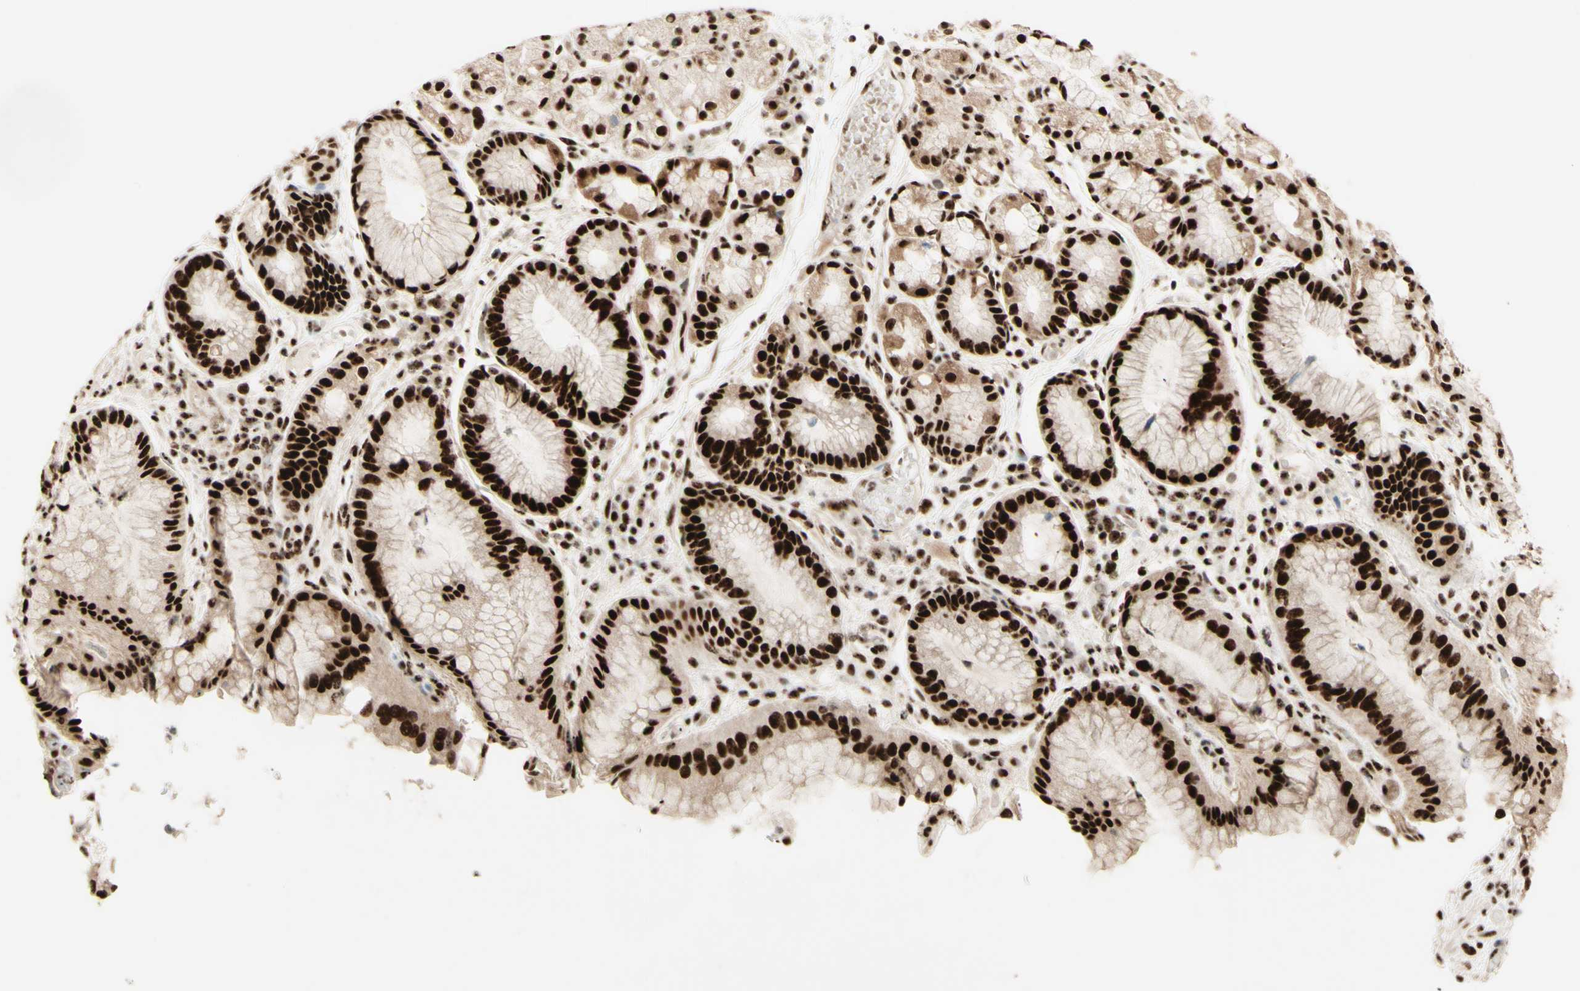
{"staining": {"intensity": "strong", "quantity": ">75%", "location": "cytoplasmic/membranous,nuclear"}, "tissue": "stomach", "cell_type": "Glandular cells", "image_type": "normal", "snomed": [{"axis": "morphology", "description": "Normal tissue, NOS"}, {"axis": "topography", "description": "Stomach, upper"}], "caption": "The histopathology image demonstrates immunohistochemical staining of normal stomach. There is strong cytoplasmic/membranous,nuclear staining is appreciated in approximately >75% of glandular cells.", "gene": "DHX9", "patient": {"sex": "male", "age": 72}}